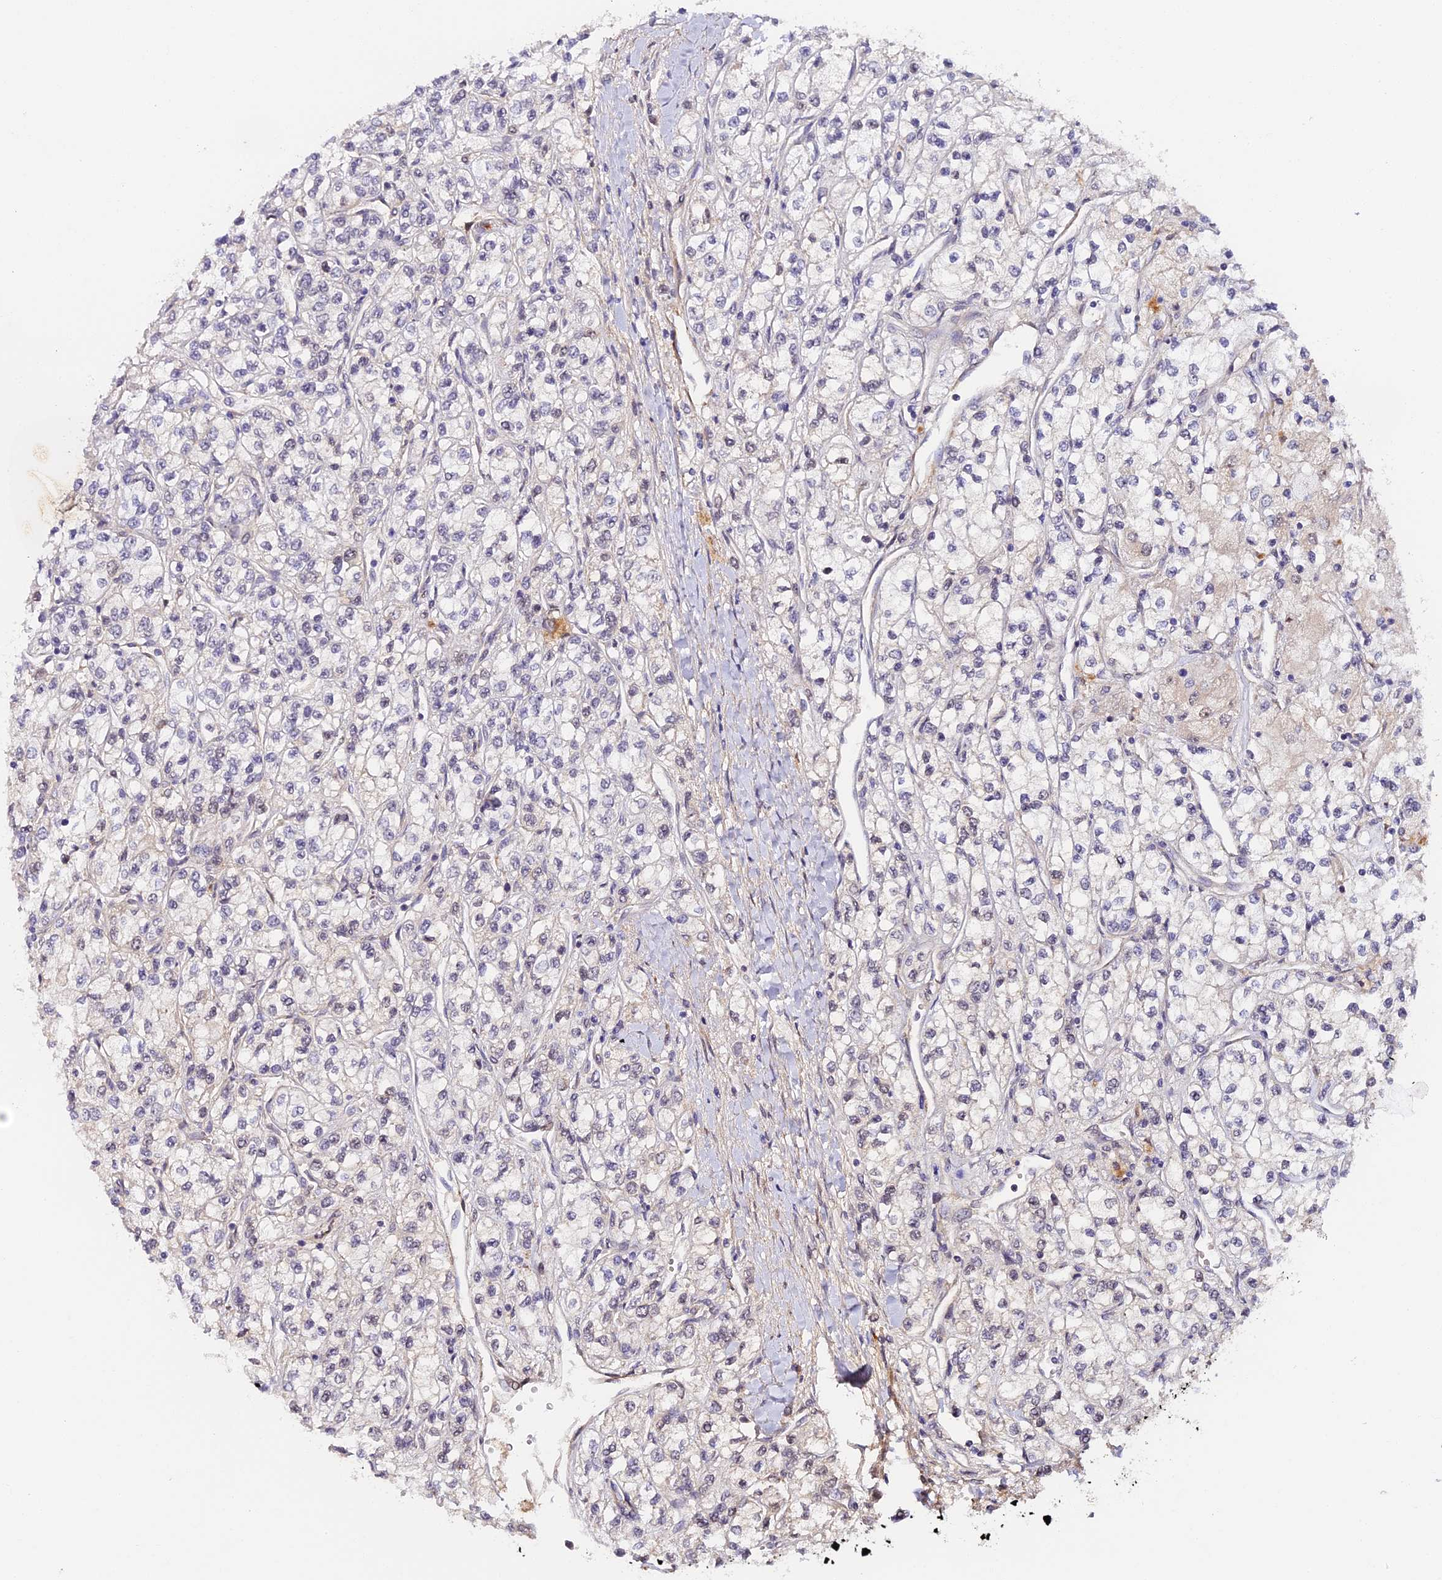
{"staining": {"intensity": "negative", "quantity": "none", "location": "none"}, "tissue": "renal cancer", "cell_type": "Tumor cells", "image_type": "cancer", "snomed": [{"axis": "morphology", "description": "Adenocarcinoma, NOS"}, {"axis": "topography", "description": "Kidney"}], "caption": "Renal cancer was stained to show a protein in brown. There is no significant positivity in tumor cells.", "gene": "IMPACT", "patient": {"sex": "male", "age": 80}}